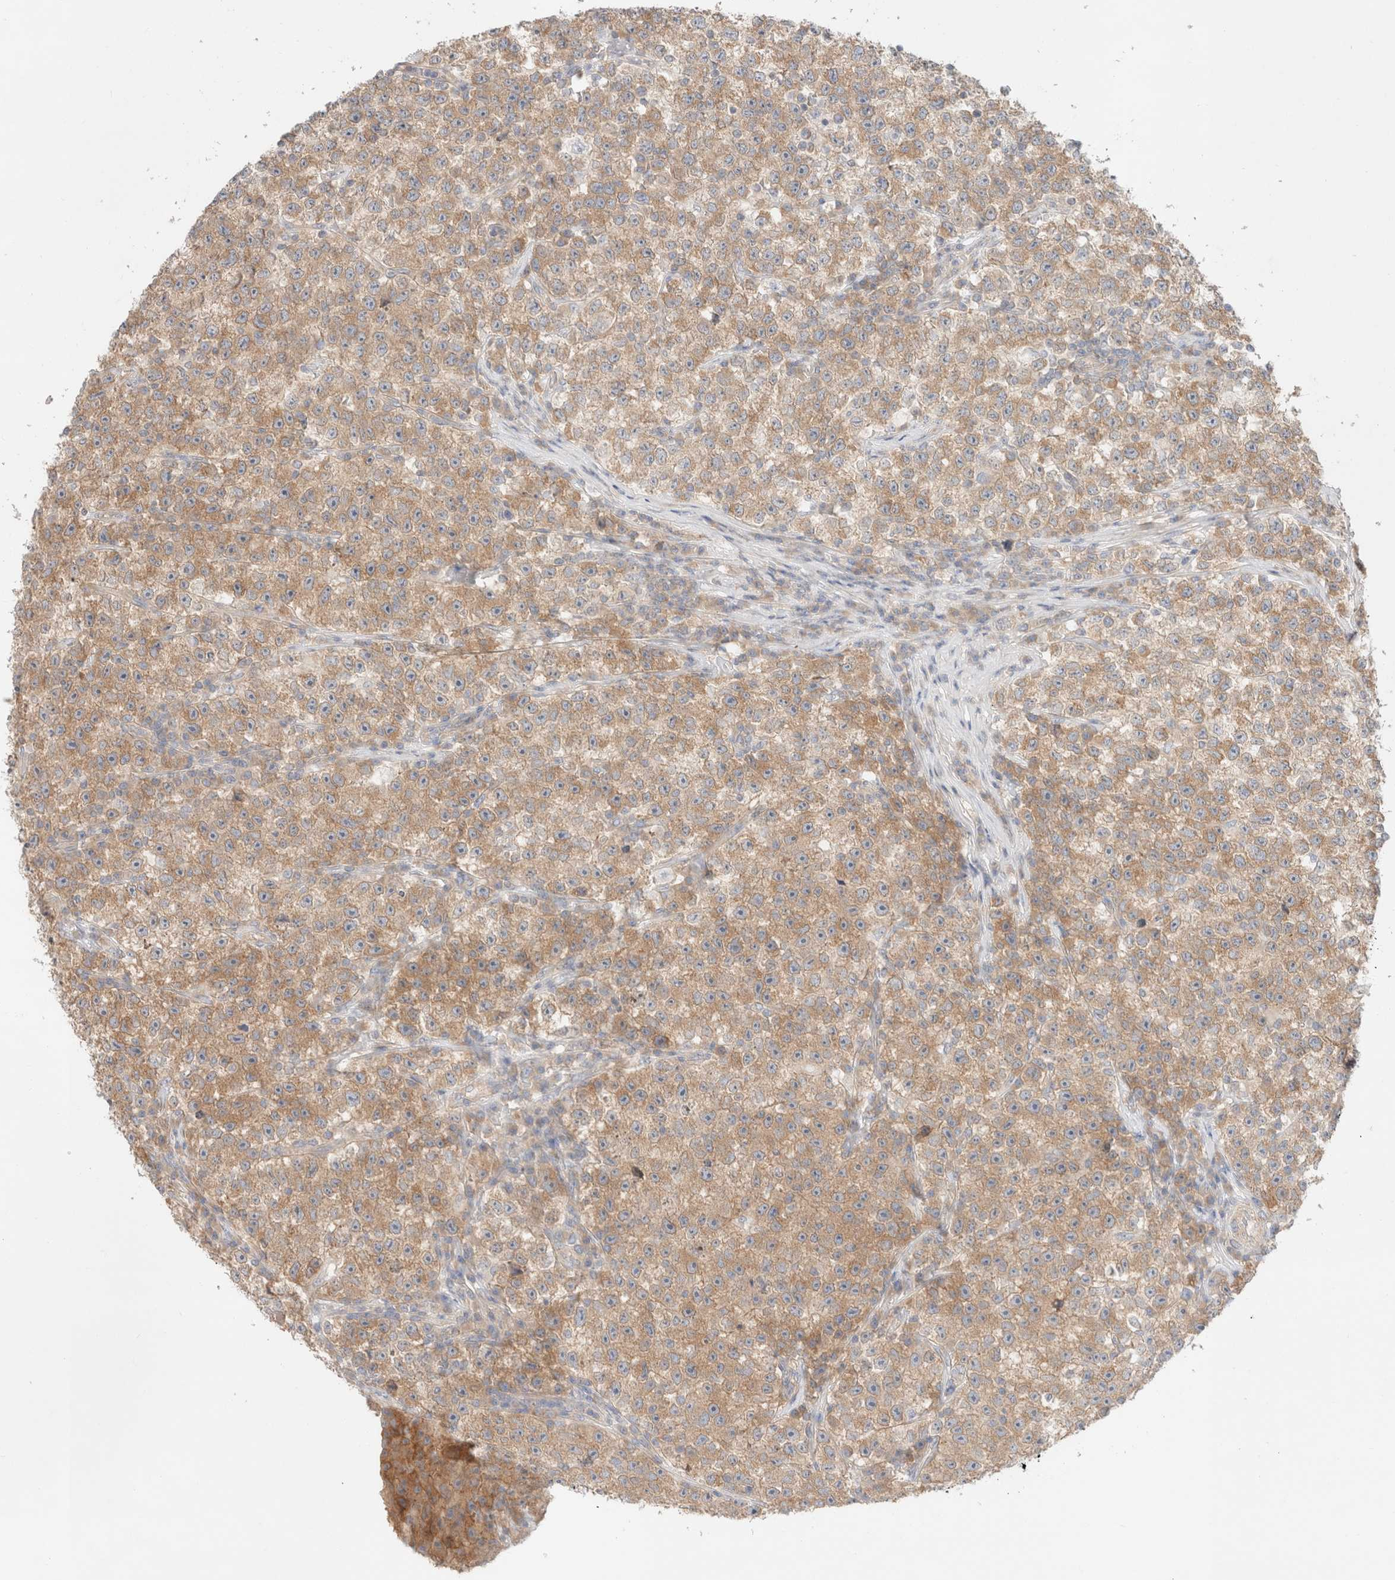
{"staining": {"intensity": "moderate", "quantity": ">75%", "location": "cytoplasmic/membranous"}, "tissue": "testis cancer", "cell_type": "Tumor cells", "image_type": "cancer", "snomed": [{"axis": "morphology", "description": "Seminoma, NOS"}, {"axis": "topography", "description": "Testis"}], "caption": "Testis cancer stained for a protein displays moderate cytoplasmic/membranous positivity in tumor cells.", "gene": "MARK3", "patient": {"sex": "male", "age": 22}}